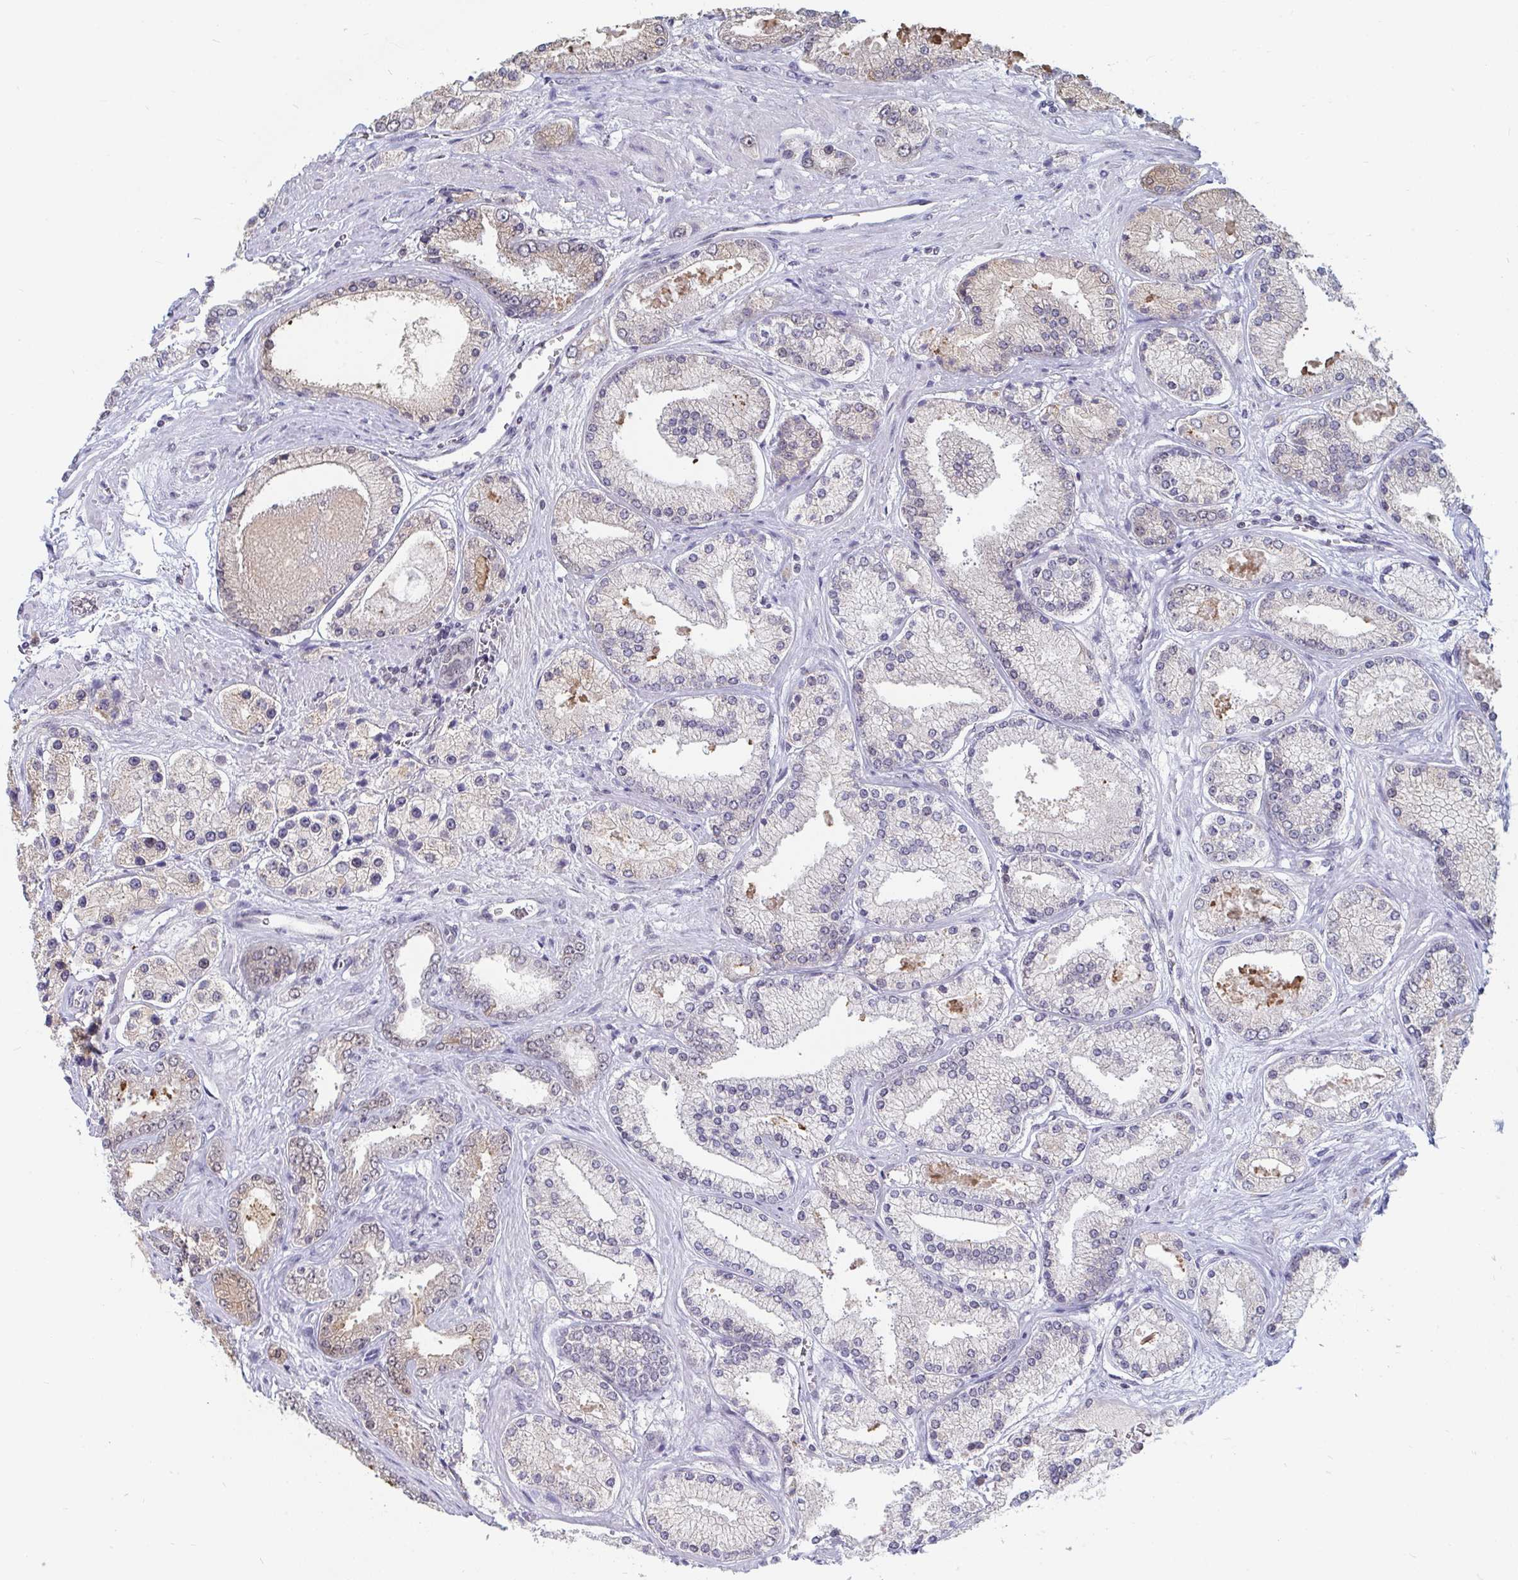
{"staining": {"intensity": "negative", "quantity": "none", "location": "none"}, "tissue": "prostate cancer", "cell_type": "Tumor cells", "image_type": "cancer", "snomed": [{"axis": "morphology", "description": "Adenocarcinoma, High grade"}, {"axis": "topography", "description": "Prostate"}], "caption": "IHC micrograph of prostate cancer stained for a protein (brown), which displays no positivity in tumor cells. The staining is performed using DAB brown chromogen with nuclei counter-stained in using hematoxylin.", "gene": "TRIP12", "patient": {"sex": "male", "age": 67}}